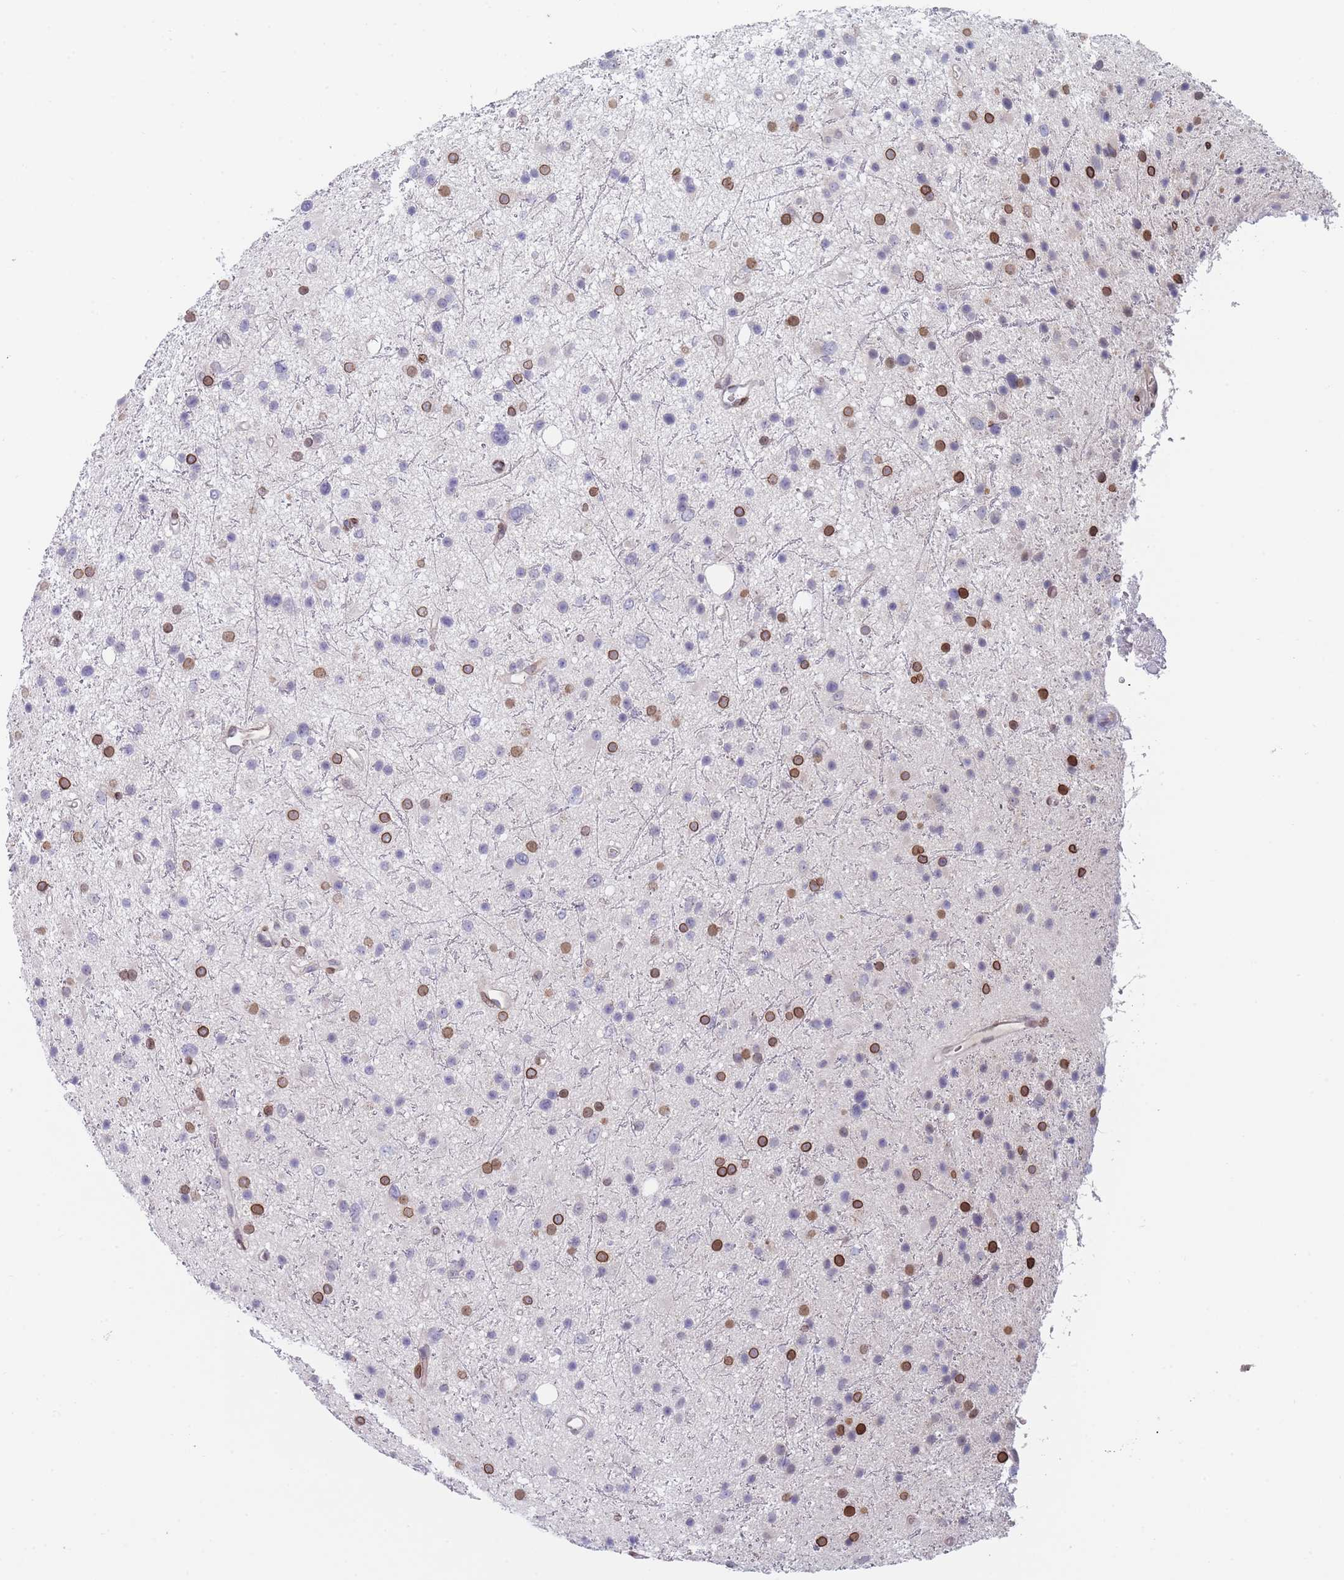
{"staining": {"intensity": "strong", "quantity": "25%-75%", "location": "cytoplasmic/membranous,nuclear"}, "tissue": "glioma", "cell_type": "Tumor cells", "image_type": "cancer", "snomed": [{"axis": "morphology", "description": "Glioma, malignant, Low grade"}, {"axis": "topography", "description": "Cerebral cortex"}], "caption": "Tumor cells show strong cytoplasmic/membranous and nuclear staining in about 25%-75% of cells in malignant glioma (low-grade). The protein of interest is shown in brown color, while the nuclei are stained blue.", "gene": "ZBTB1", "patient": {"sex": "female", "age": 39}}